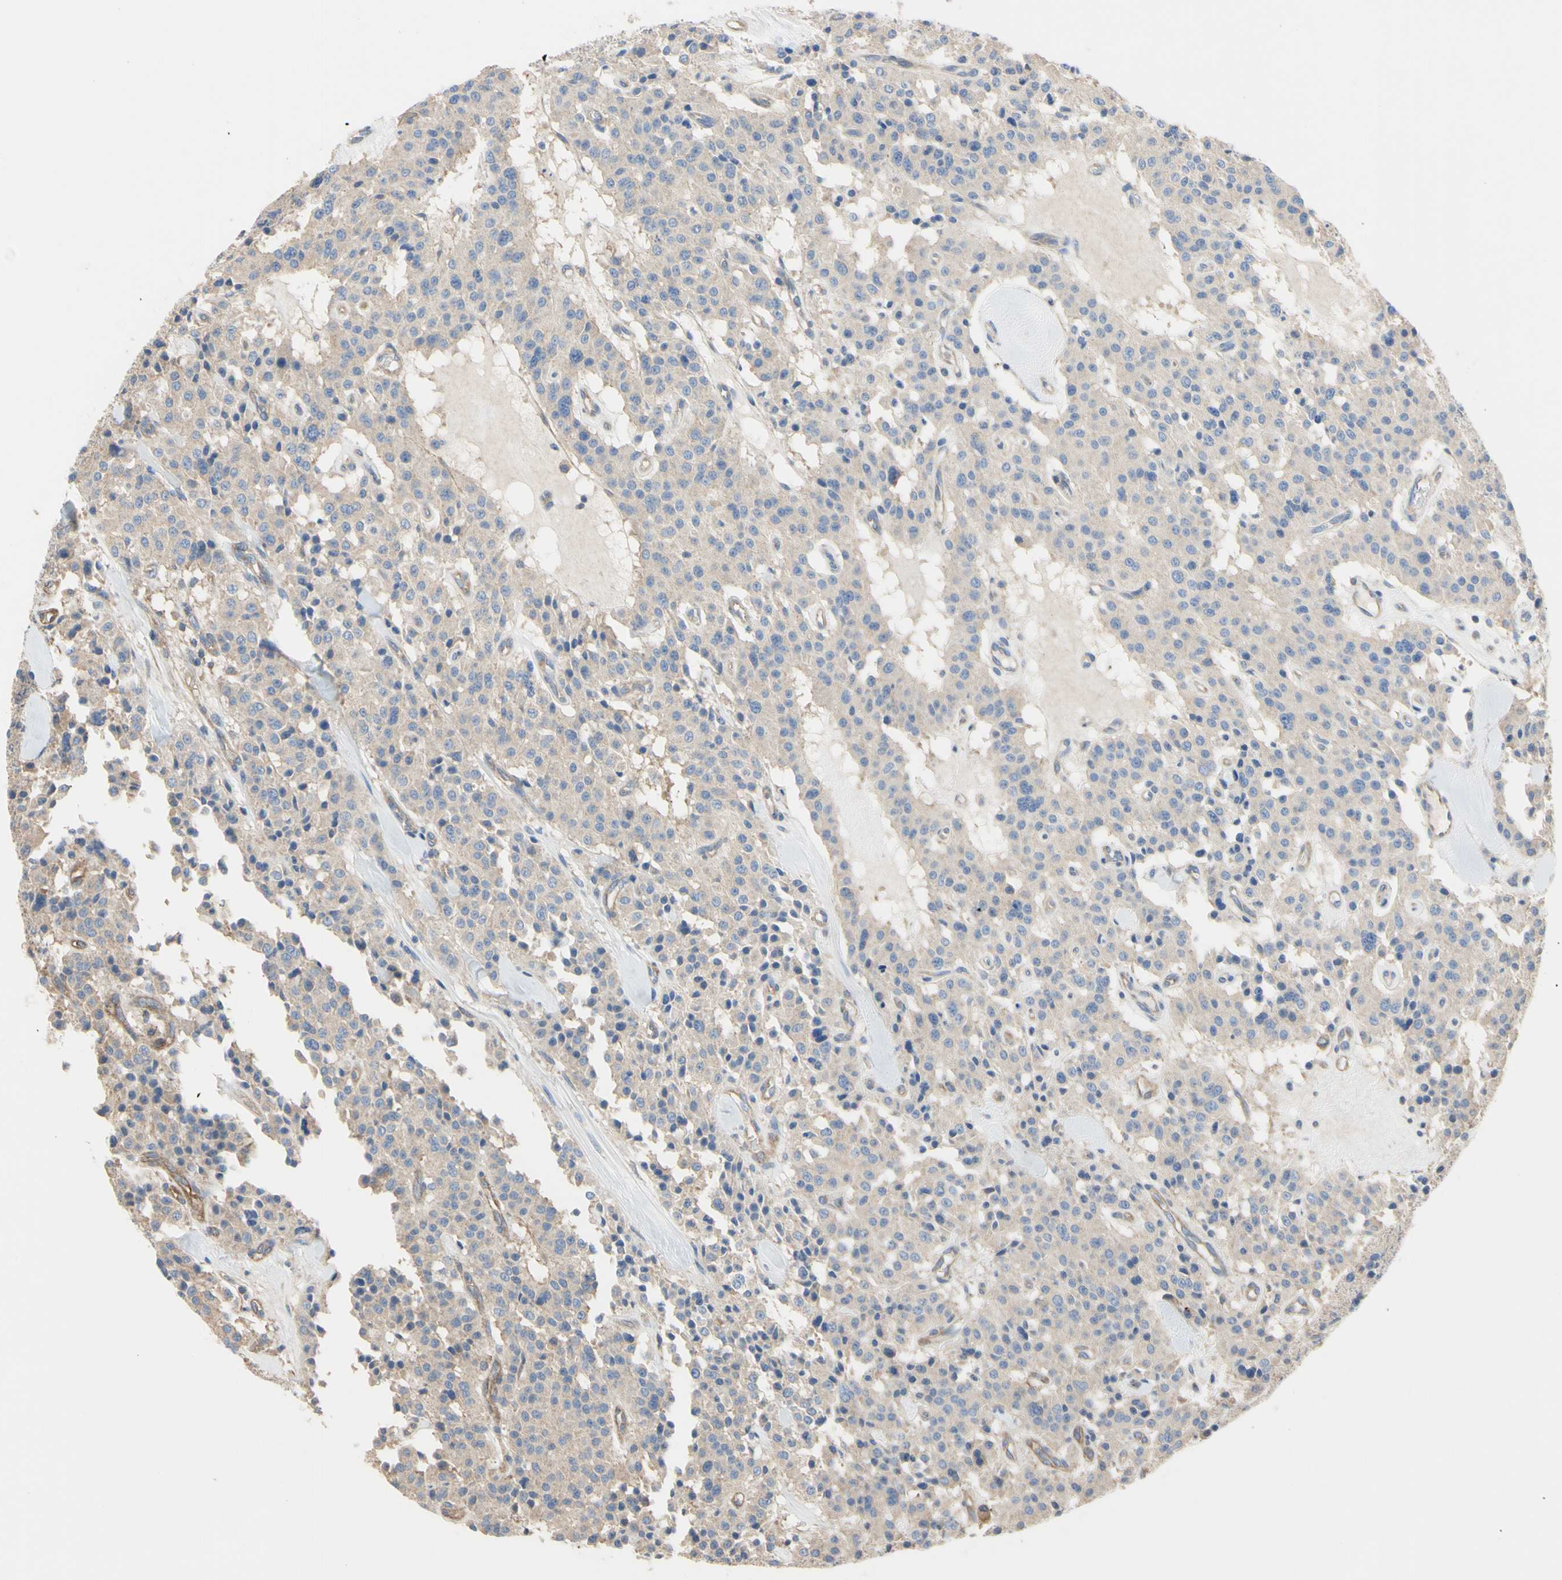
{"staining": {"intensity": "weak", "quantity": "25%-75%", "location": "cytoplasmic/membranous"}, "tissue": "carcinoid", "cell_type": "Tumor cells", "image_type": "cancer", "snomed": [{"axis": "morphology", "description": "Carcinoid, malignant, NOS"}, {"axis": "topography", "description": "Lung"}], "caption": "Approximately 25%-75% of tumor cells in carcinoid (malignant) demonstrate weak cytoplasmic/membranous protein positivity as visualized by brown immunohistochemical staining.", "gene": "BECN1", "patient": {"sex": "male", "age": 30}}